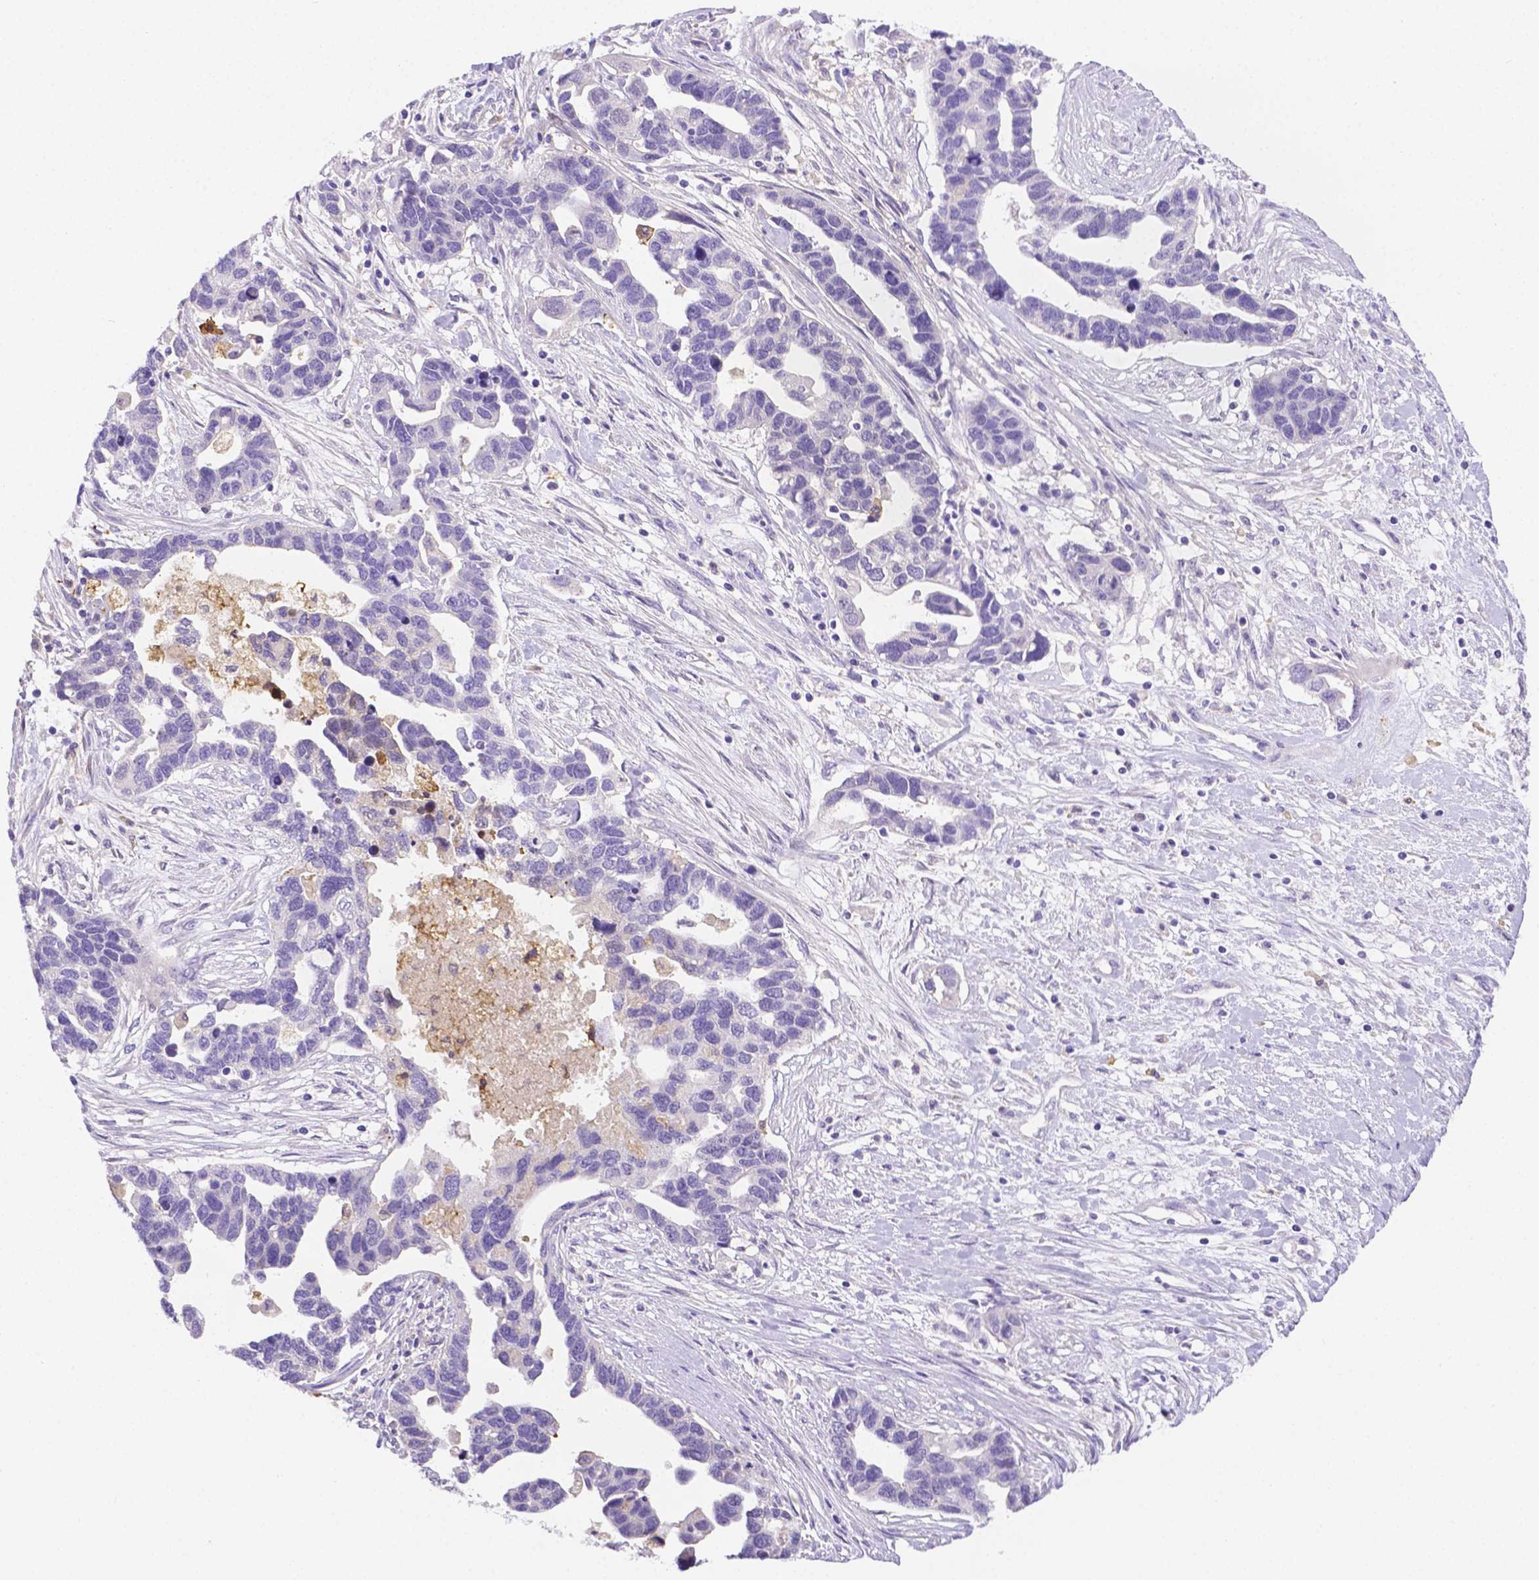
{"staining": {"intensity": "negative", "quantity": "none", "location": "none"}, "tissue": "ovarian cancer", "cell_type": "Tumor cells", "image_type": "cancer", "snomed": [{"axis": "morphology", "description": "Cystadenocarcinoma, serous, NOS"}, {"axis": "topography", "description": "Ovary"}], "caption": "Histopathology image shows no protein staining in tumor cells of ovarian serous cystadenocarcinoma tissue.", "gene": "NXPH2", "patient": {"sex": "female", "age": 54}}